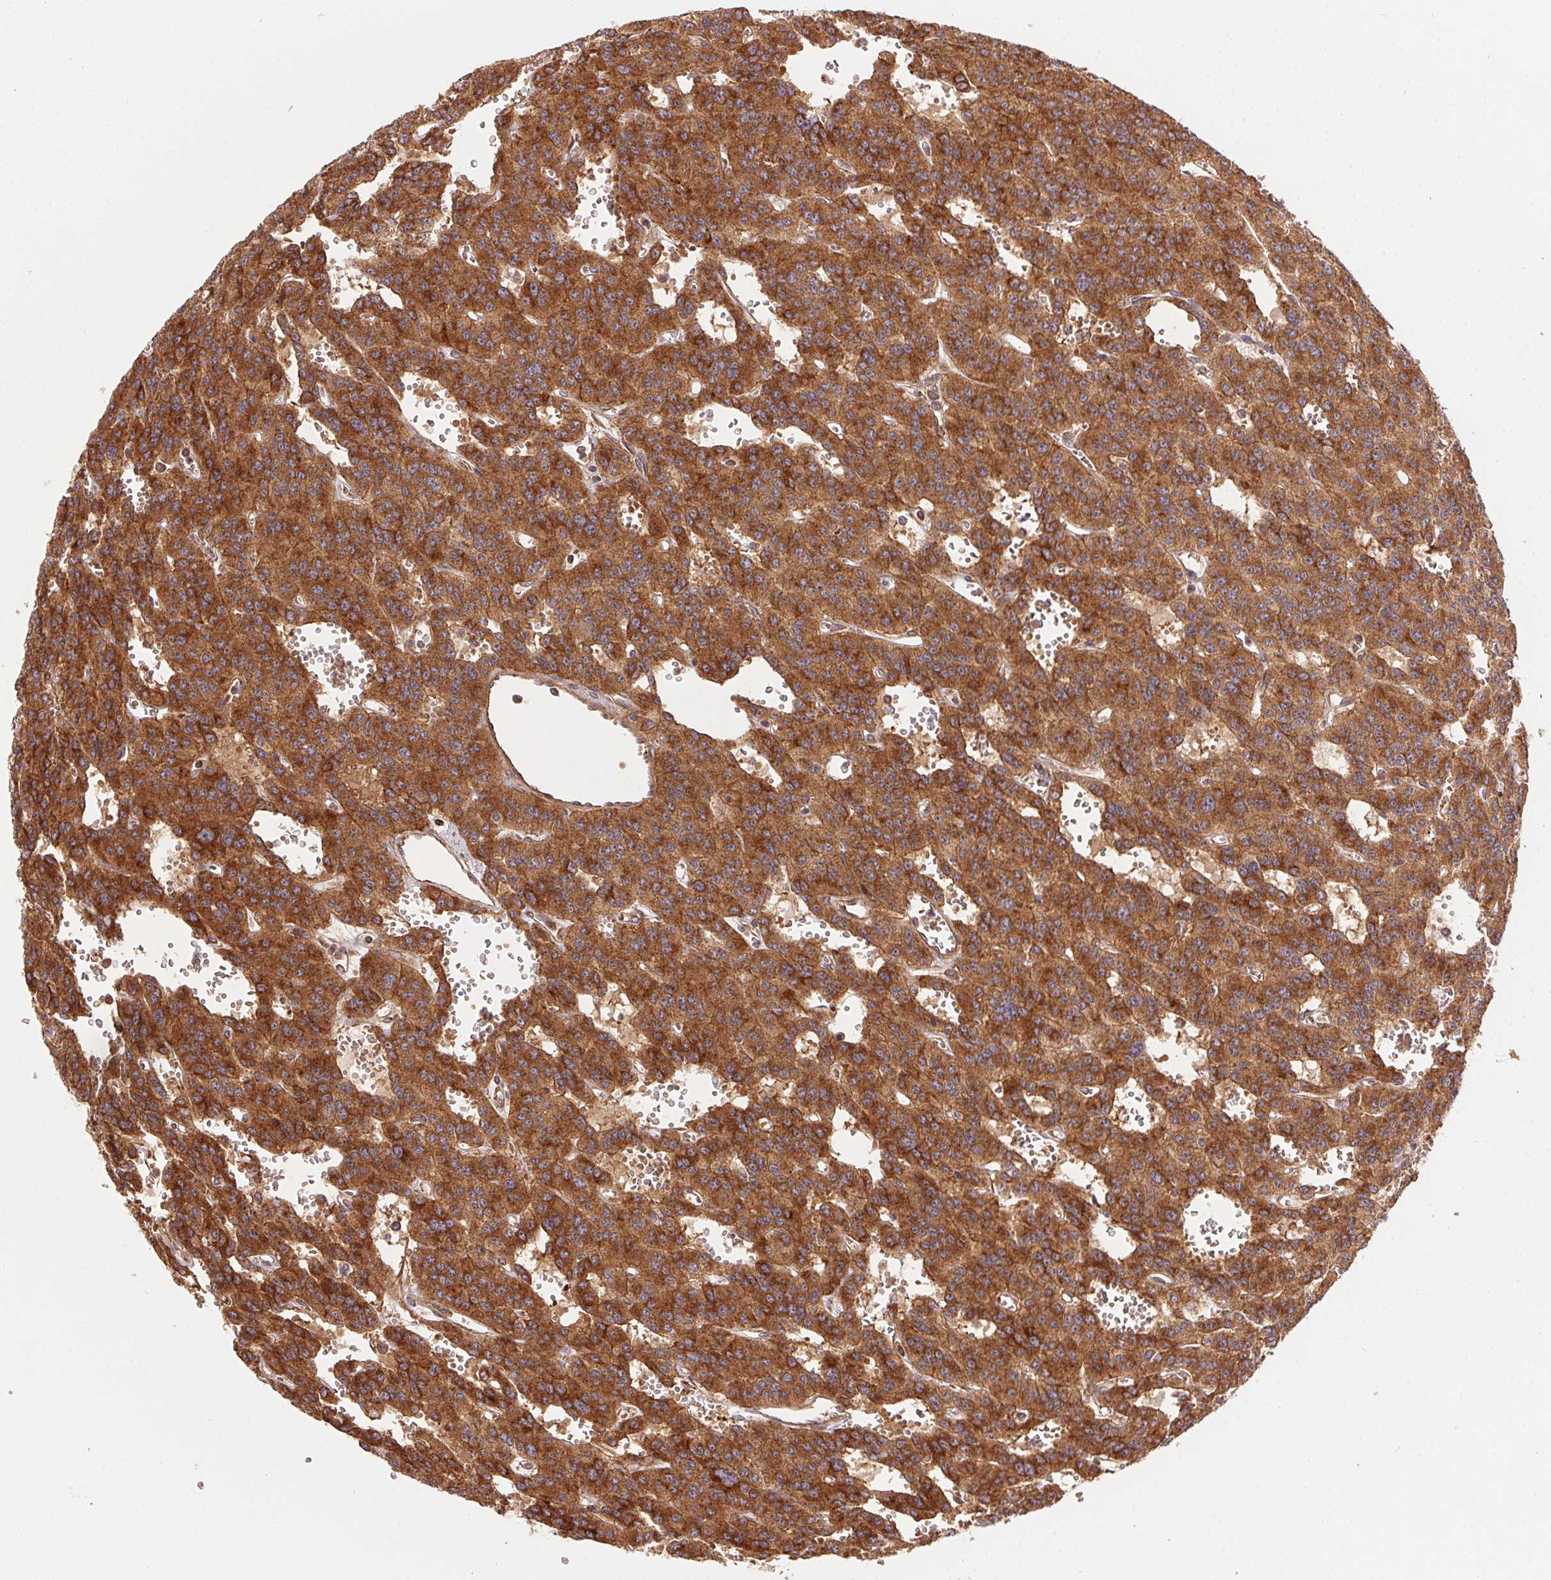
{"staining": {"intensity": "strong", "quantity": ">75%", "location": "cytoplasmic/membranous"}, "tissue": "carcinoid", "cell_type": "Tumor cells", "image_type": "cancer", "snomed": [{"axis": "morphology", "description": "Carcinoid, malignant, NOS"}, {"axis": "topography", "description": "Lung"}], "caption": "Immunohistochemical staining of carcinoid (malignant) displays high levels of strong cytoplasmic/membranous staining in about >75% of tumor cells.", "gene": "USE1", "patient": {"sex": "female", "age": 71}}